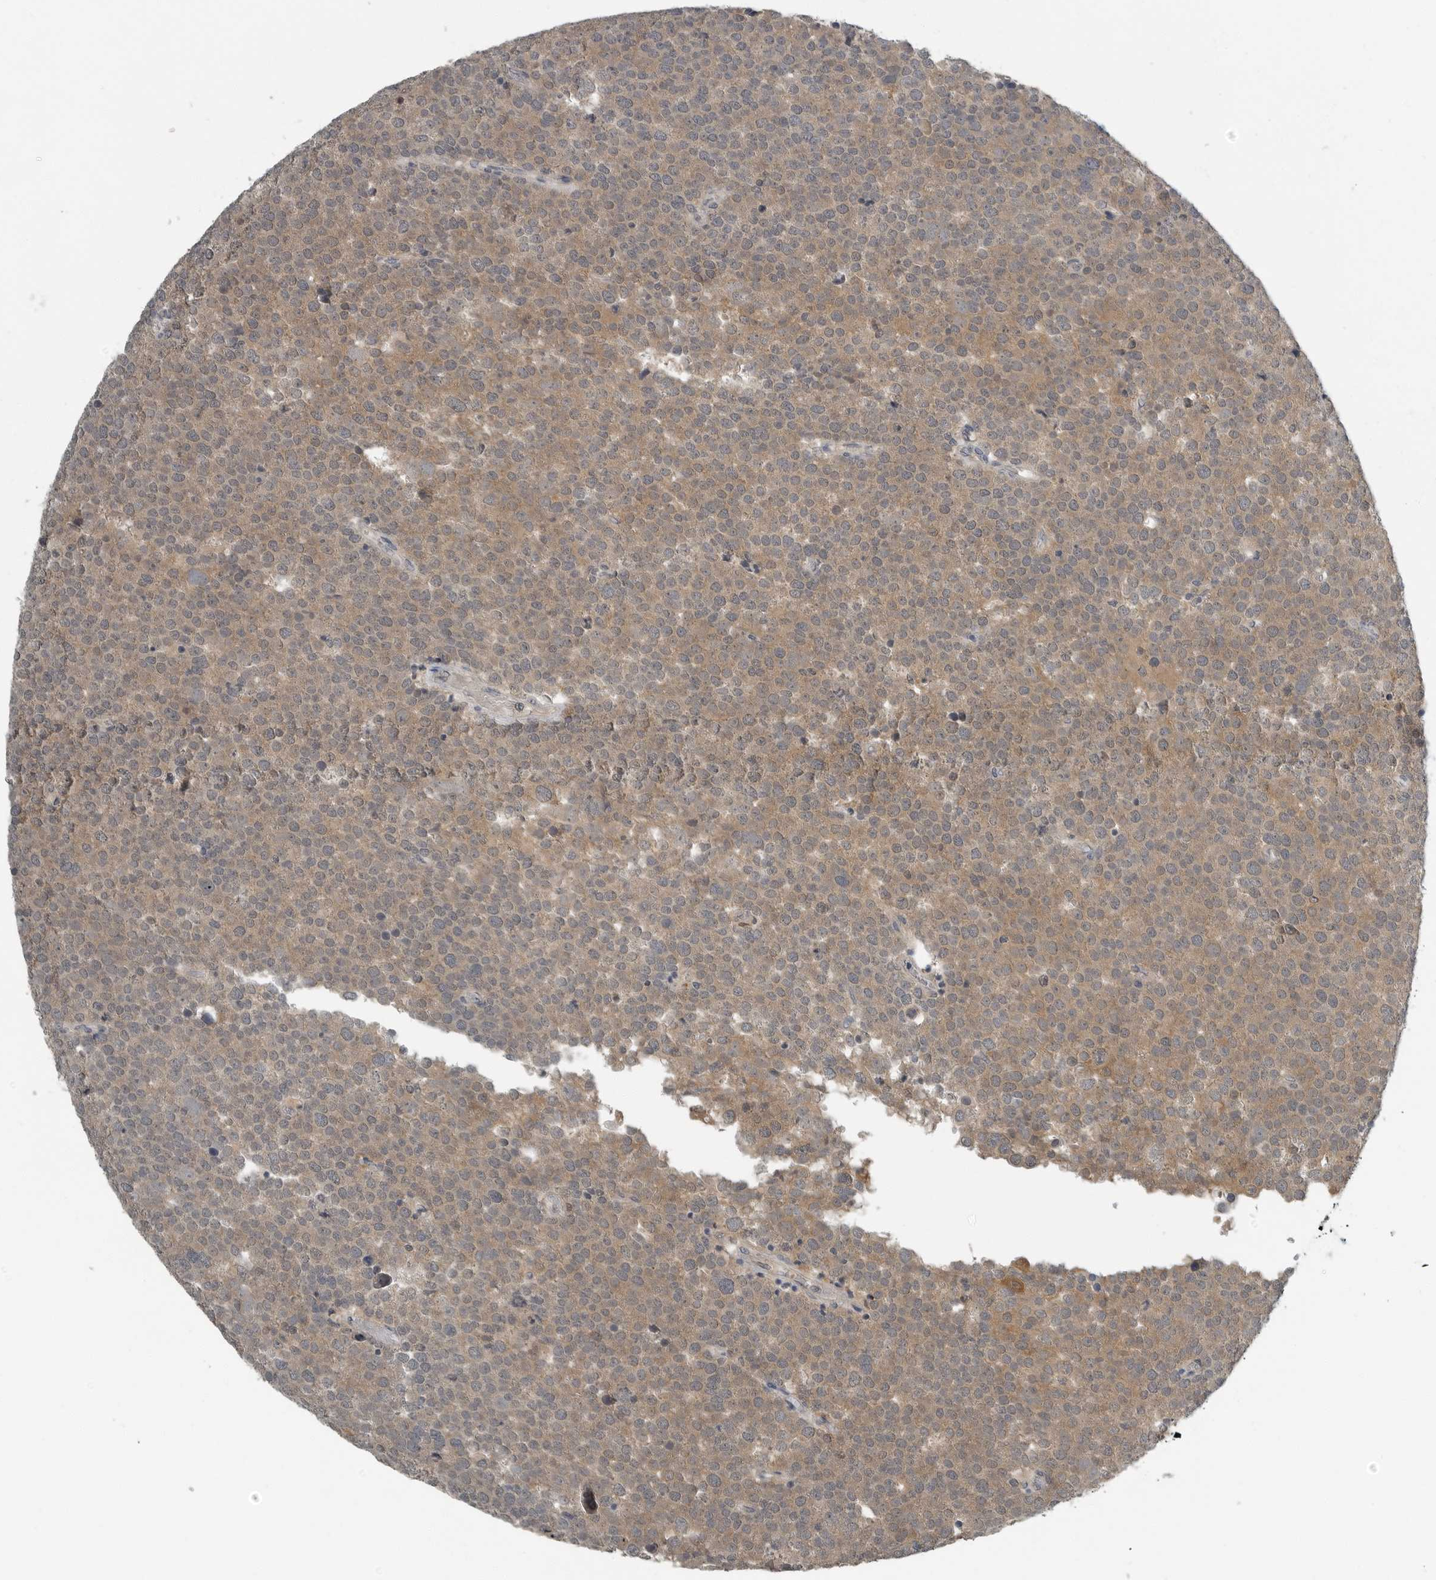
{"staining": {"intensity": "moderate", "quantity": ">75%", "location": "cytoplasmic/membranous"}, "tissue": "testis cancer", "cell_type": "Tumor cells", "image_type": "cancer", "snomed": [{"axis": "morphology", "description": "Seminoma, NOS"}, {"axis": "topography", "description": "Testis"}], "caption": "This histopathology image exhibits immunohistochemistry (IHC) staining of testis cancer (seminoma), with medium moderate cytoplasmic/membranous expression in approximately >75% of tumor cells.", "gene": "KYAT1", "patient": {"sex": "male", "age": 71}}